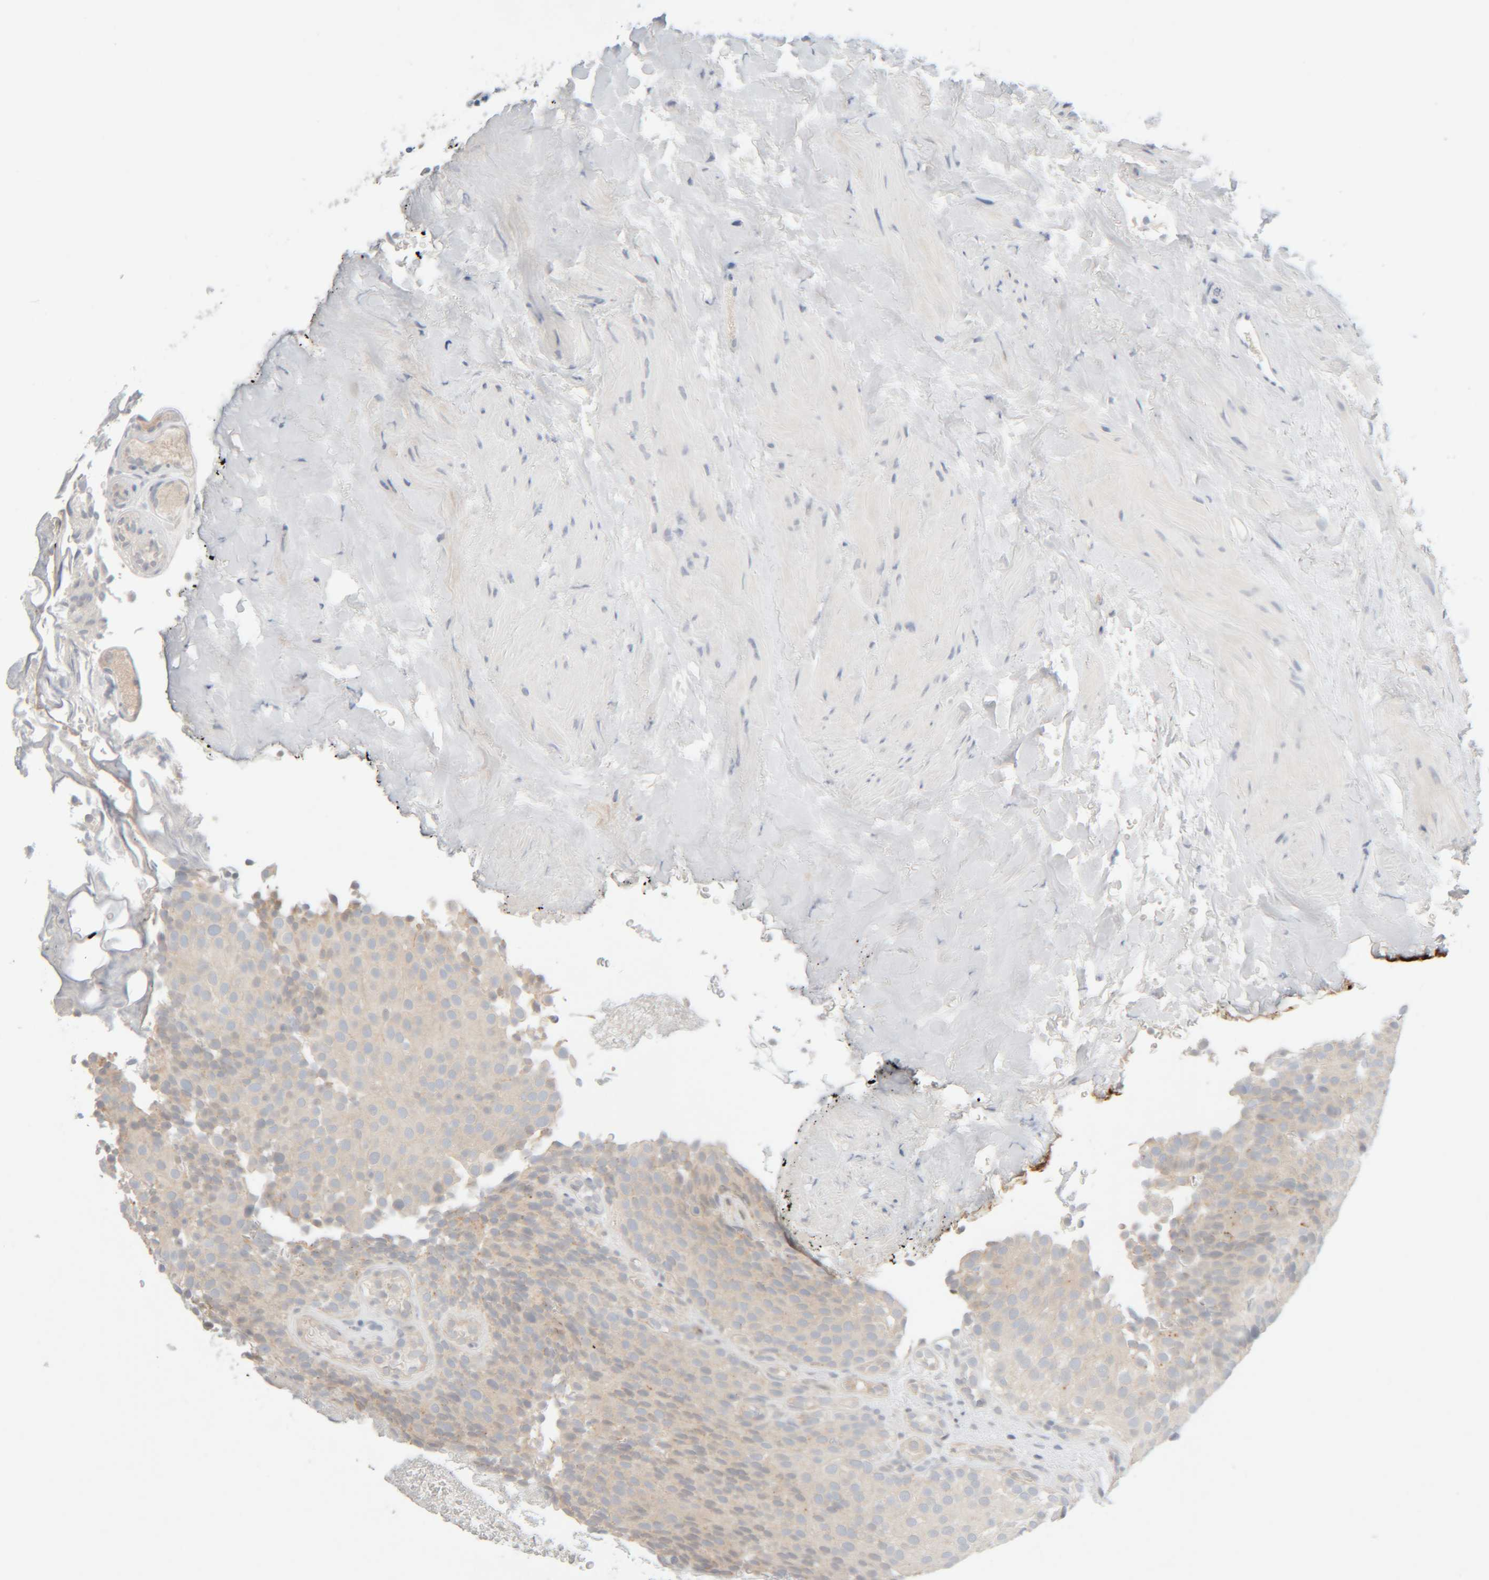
{"staining": {"intensity": "weak", "quantity": "25%-75%", "location": "cytoplasmic/membranous"}, "tissue": "urothelial cancer", "cell_type": "Tumor cells", "image_type": "cancer", "snomed": [{"axis": "morphology", "description": "Urothelial carcinoma, Low grade"}, {"axis": "topography", "description": "Urinary bladder"}], "caption": "A low amount of weak cytoplasmic/membranous staining is identified in about 25%-75% of tumor cells in urothelial cancer tissue. (DAB IHC with brightfield microscopy, high magnification).", "gene": "CHKA", "patient": {"sex": "male", "age": 78}}